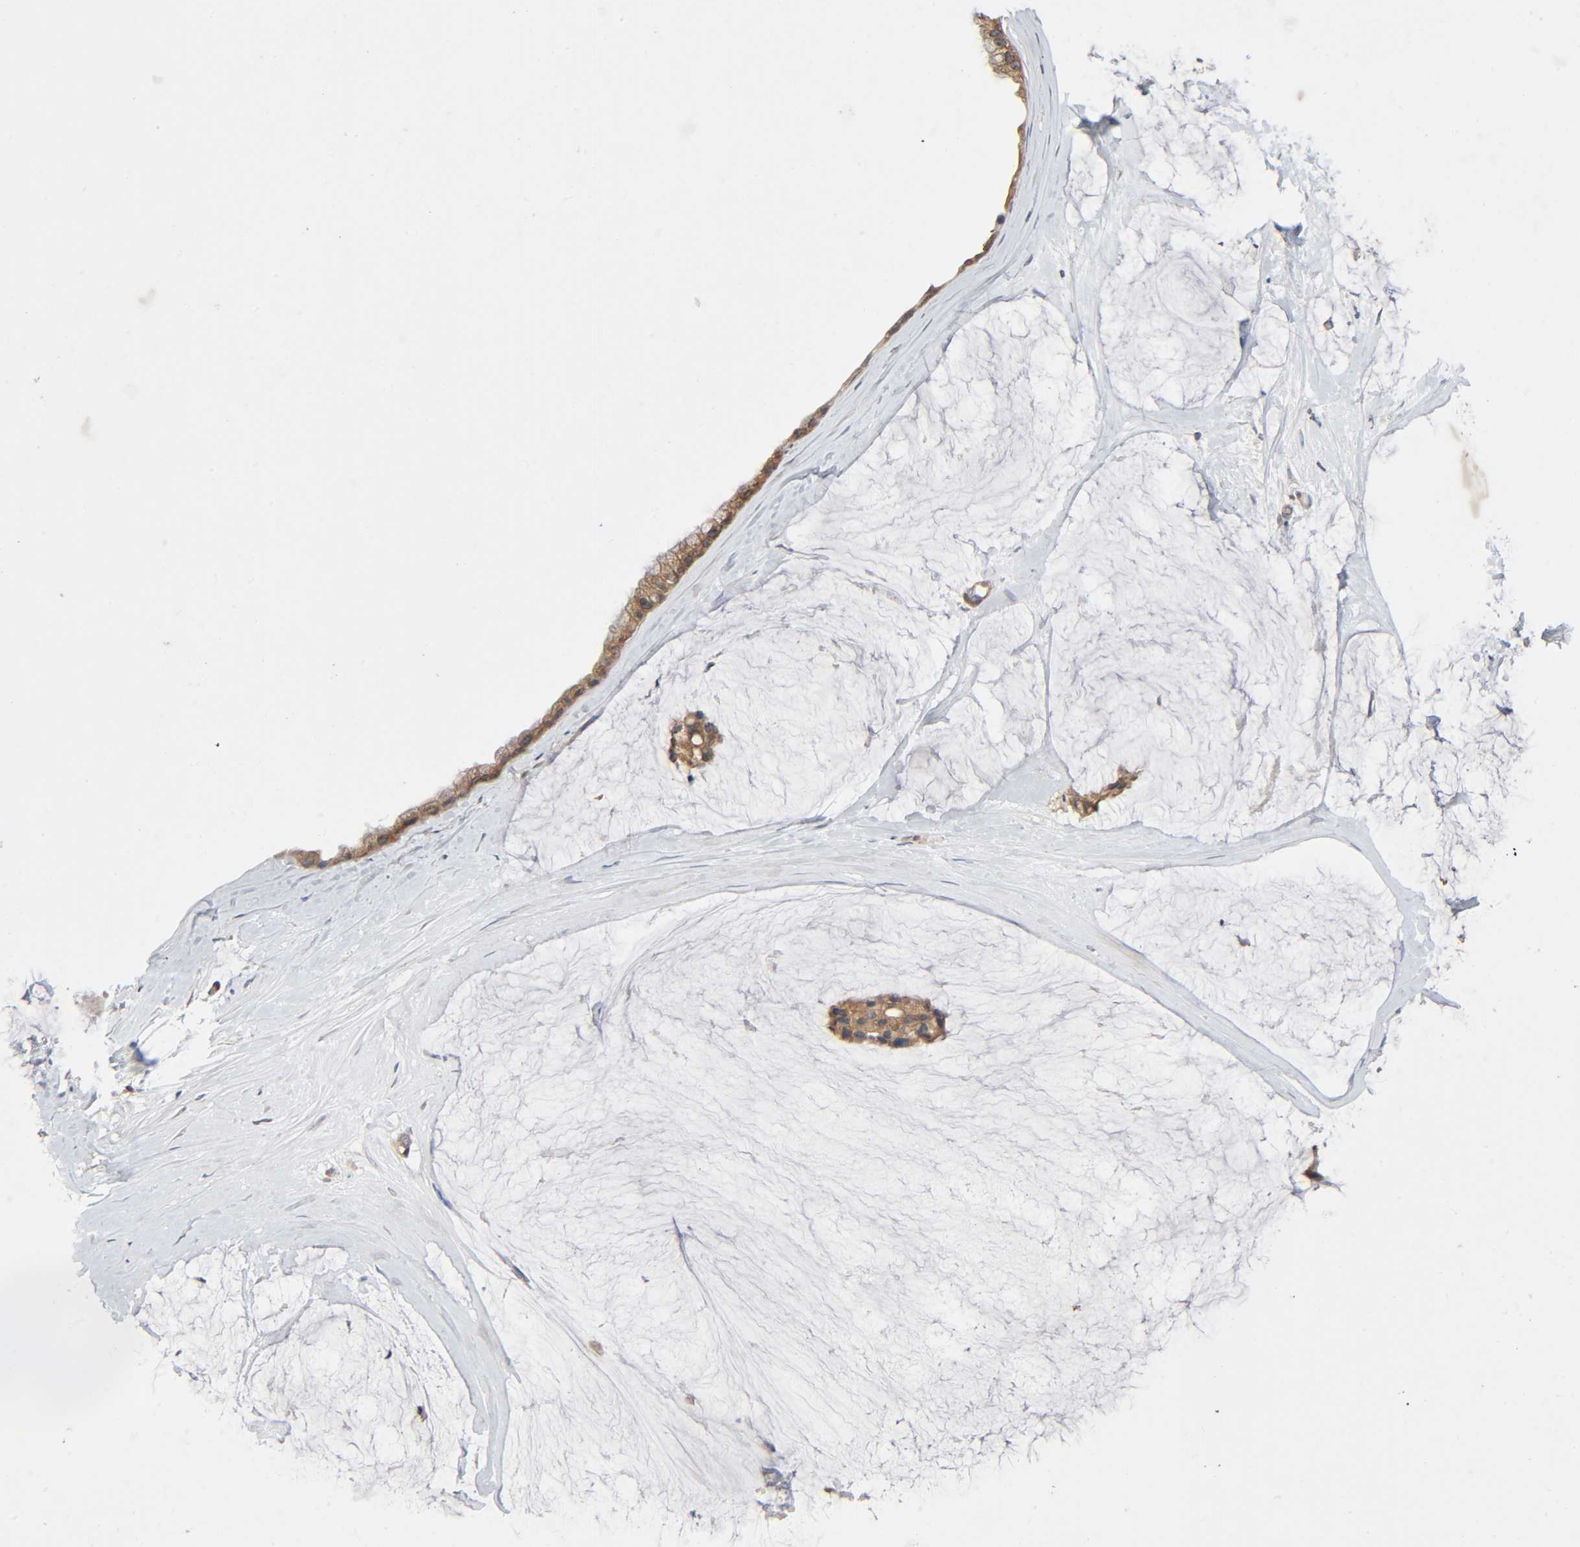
{"staining": {"intensity": "moderate", "quantity": ">75%", "location": "cytoplasmic/membranous"}, "tissue": "ovarian cancer", "cell_type": "Tumor cells", "image_type": "cancer", "snomed": [{"axis": "morphology", "description": "Cystadenocarcinoma, mucinous, NOS"}, {"axis": "topography", "description": "Ovary"}], "caption": "A medium amount of moderate cytoplasmic/membranous expression is present in approximately >75% of tumor cells in ovarian cancer (mucinous cystadenocarcinoma) tissue. (Stains: DAB (3,3'-diaminobenzidine) in brown, nuclei in blue, Microscopy: brightfield microscopy at high magnification).", "gene": "PTK2", "patient": {"sex": "female", "age": 39}}